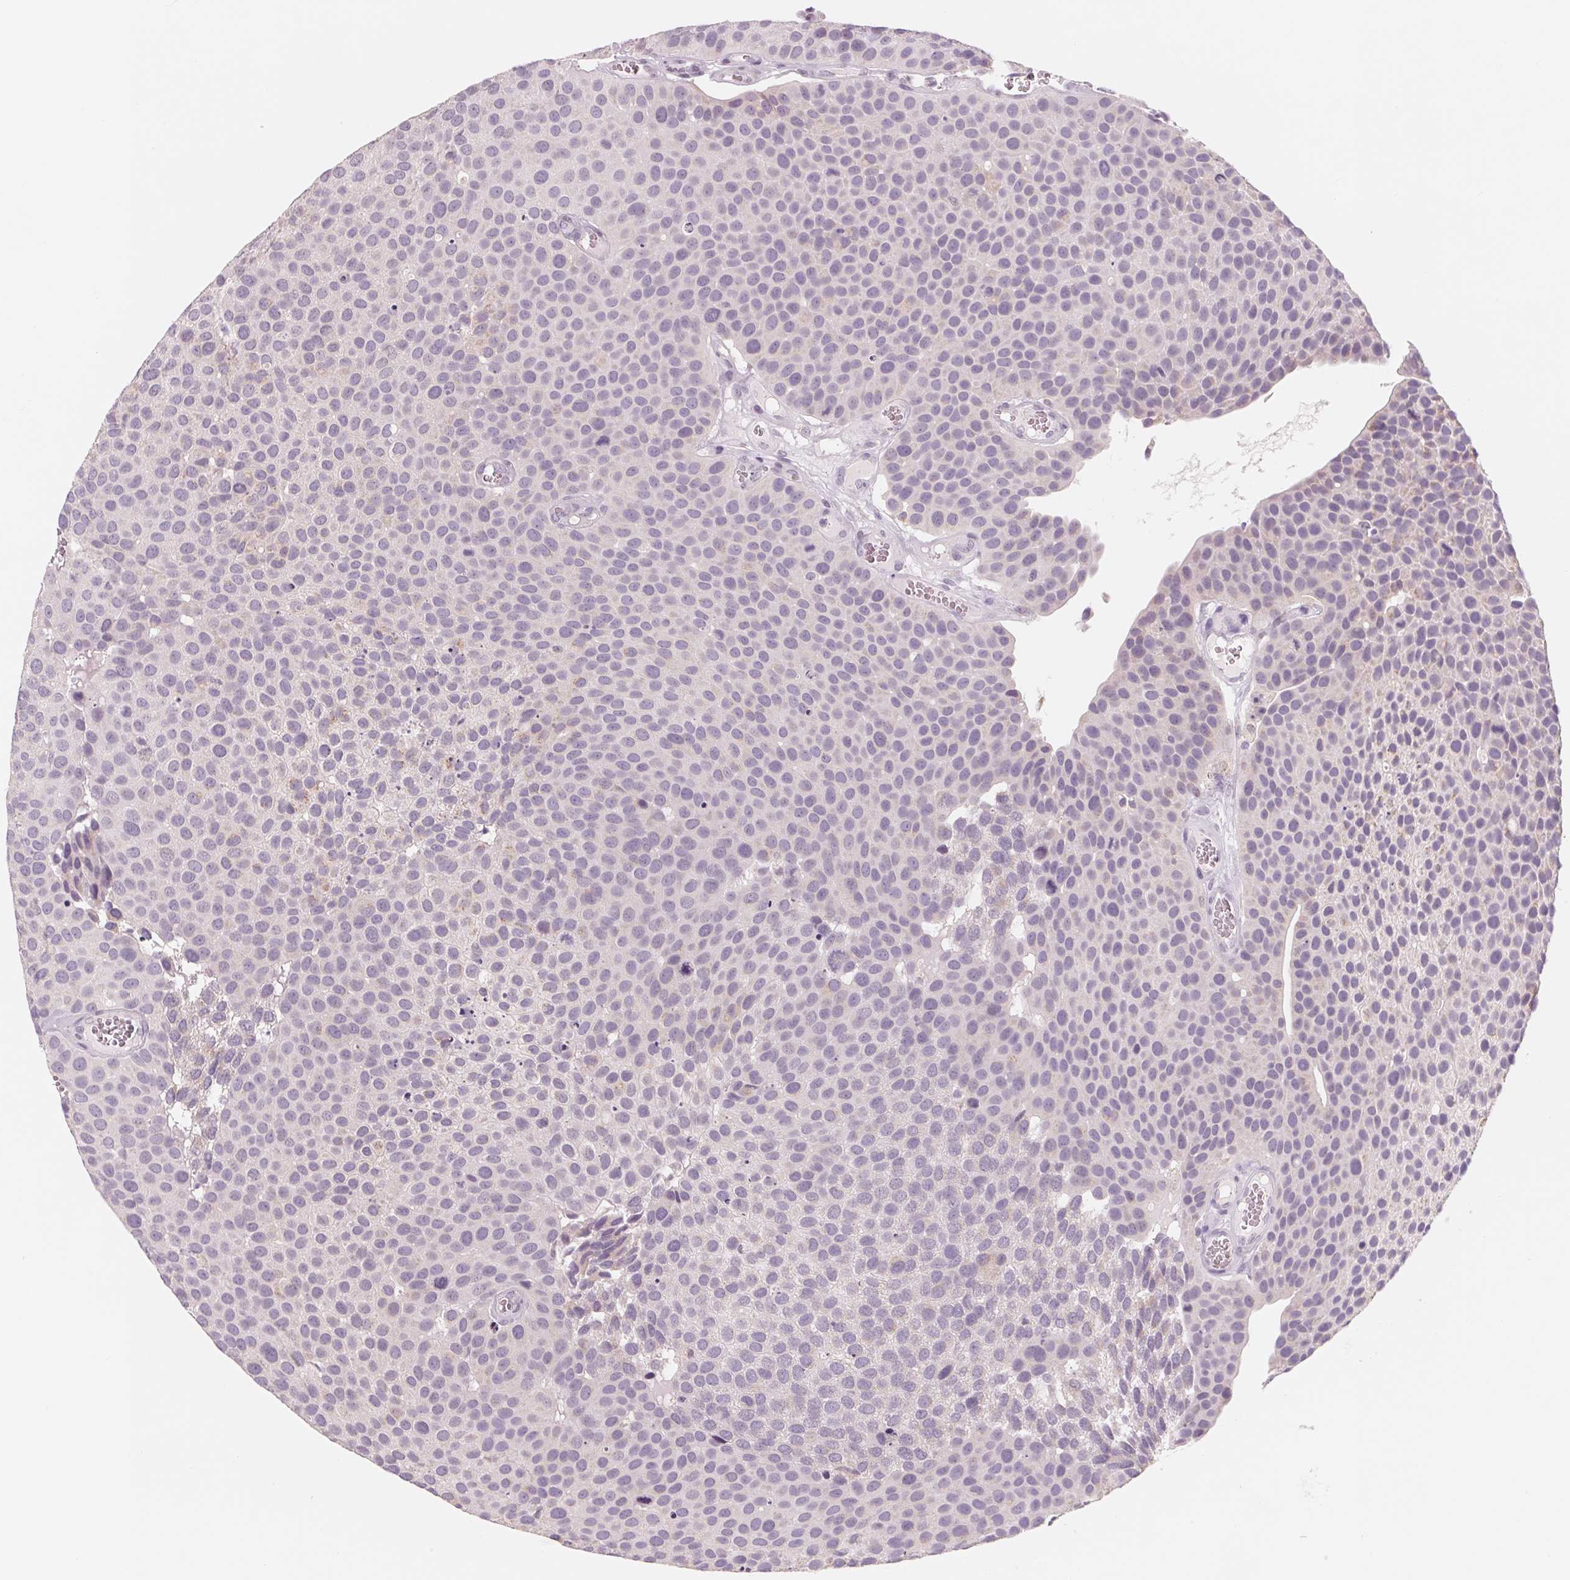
{"staining": {"intensity": "negative", "quantity": "none", "location": "none"}, "tissue": "urothelial cancer", "cell_type": "Tumor cells", "image_type": "cancer", "snomed": [{"axis": "morphology", "description": "Urothelial carcinoma, Low grade"}, {"axis": "topography", "description": "Urinary bladder"}], "caption": "A high-resolution histopathology image shows immunohistochemistry (IHC) staining of urothelial cancer, which exhibits no significant positivity in tumor cells. (DAB (3,3'-diaminobenzidine) immunohistochemistry (IHC), high magnification).", "gene": "IL9R", "patient": {"sex": "female", "age": 69}}